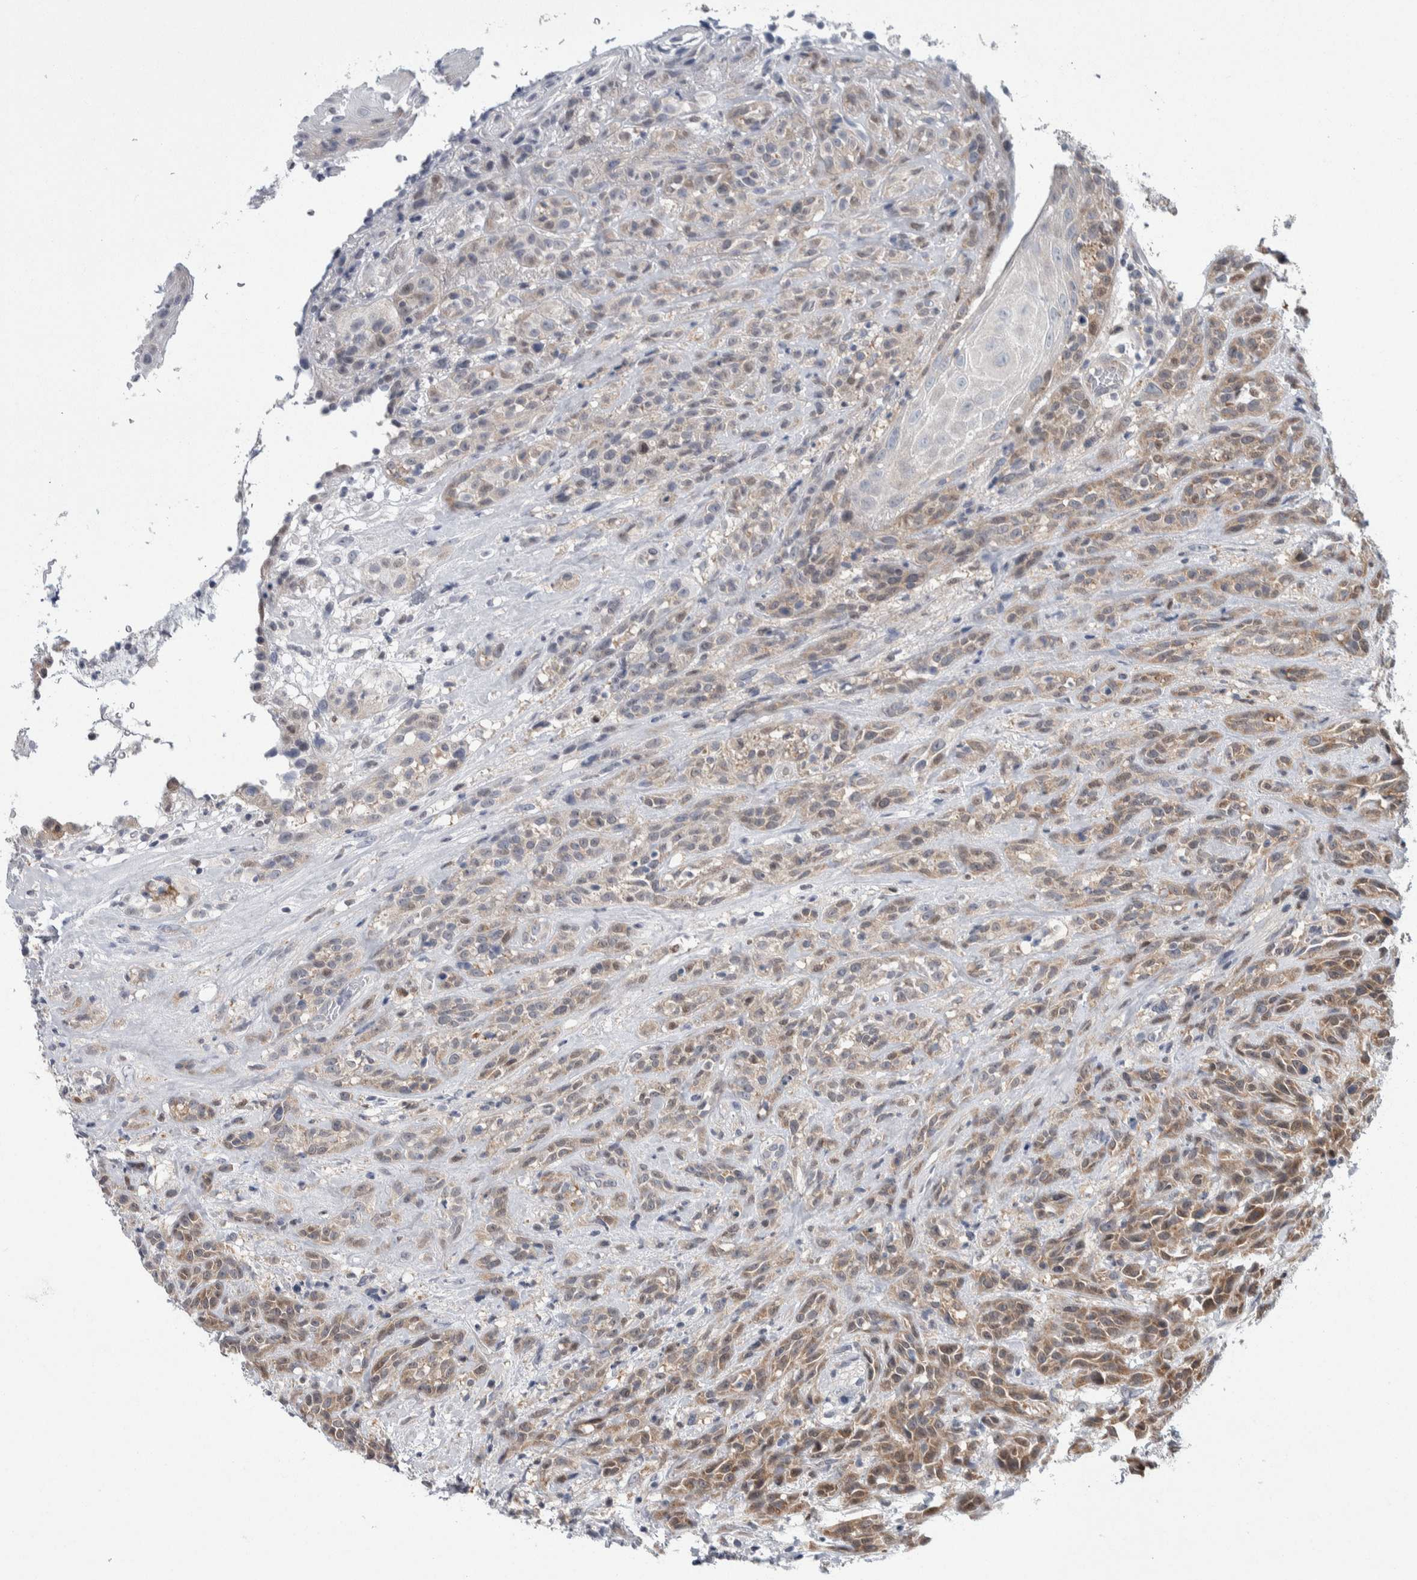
{"staining": {"intensity": "weak", "quantity": "25%-75%", "location": "cytoplasmic/membranous"}, "tissue": "head and neck cancer", "cell_type": "Tumor cells", "image_type": "cancer", "snomed": [{"axis": "morphology", "description": "Normal tissue, NOS"}, {"axis": "morphology", "description": "Squamous cell carcinoma, NOS"}, {"axis": "topography", "description": "Cartilage tissue"}, {"axis": "topography", "description": "Head-Neck"}], "caption": "Protein staining of head and neck cancer tissue reveals weak cytoplasmic/membranous staining in approximately 25%-75% of tumor cells.", "gene": "PTPA", "patient": {"sex": "male", "age": 62}}